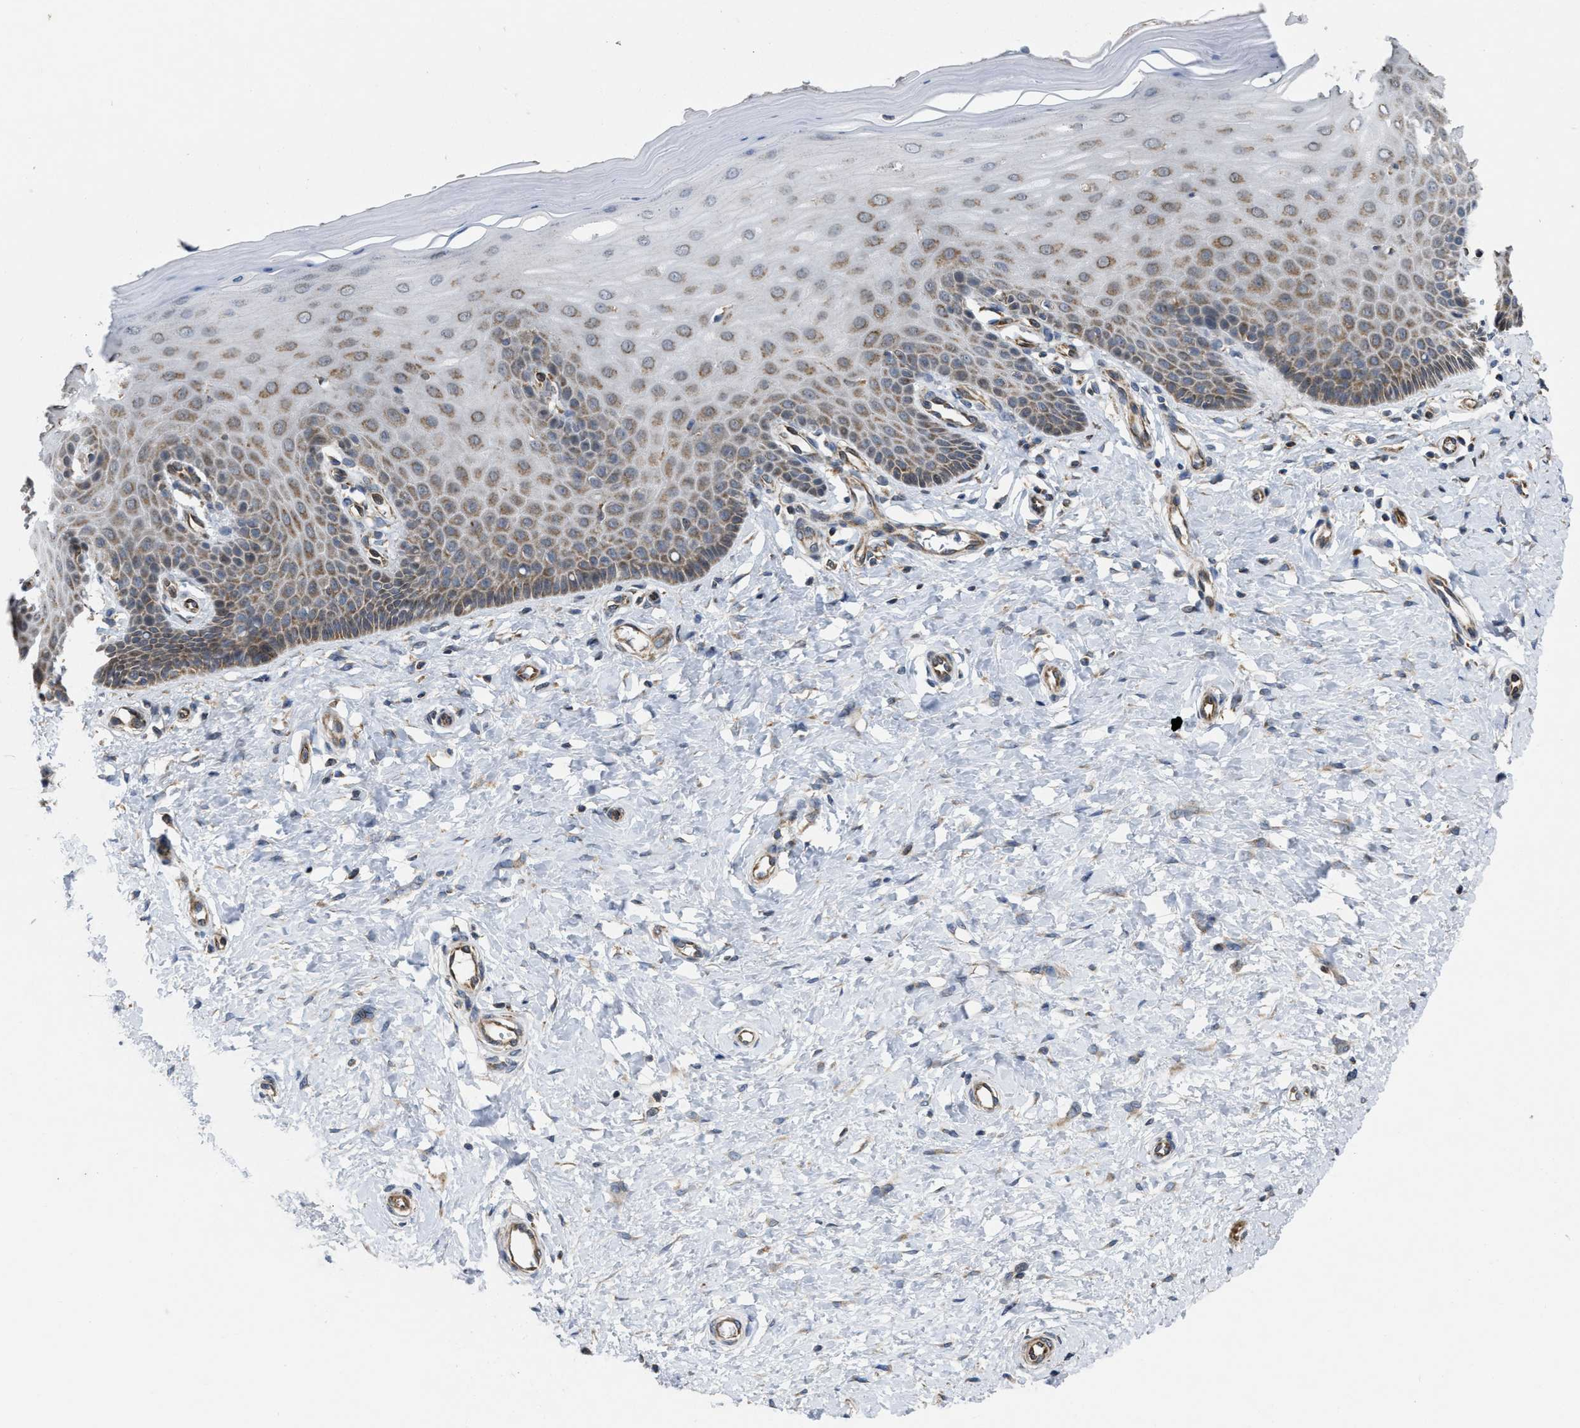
{"staining": {"intensity": "negative", "quantity": "none", "location": "none"}, "tissue": "cervix", "cell_type": "Glandular cells", "image_type": "normal", "snomed": [{"axis": "morphology", "description": "Normal tissue, NOS"}, {"axis": "topography", "description": "Cervix"}], "caption": "An IHC micrograph of benign cervix is shown. There is no staining in glandular cells of cervix. (DAB immunohistochemistry (IHC) with hematoxylin counter stain).", "gene": "EOGT", "patient": {"sex": "female", "age": 55}}